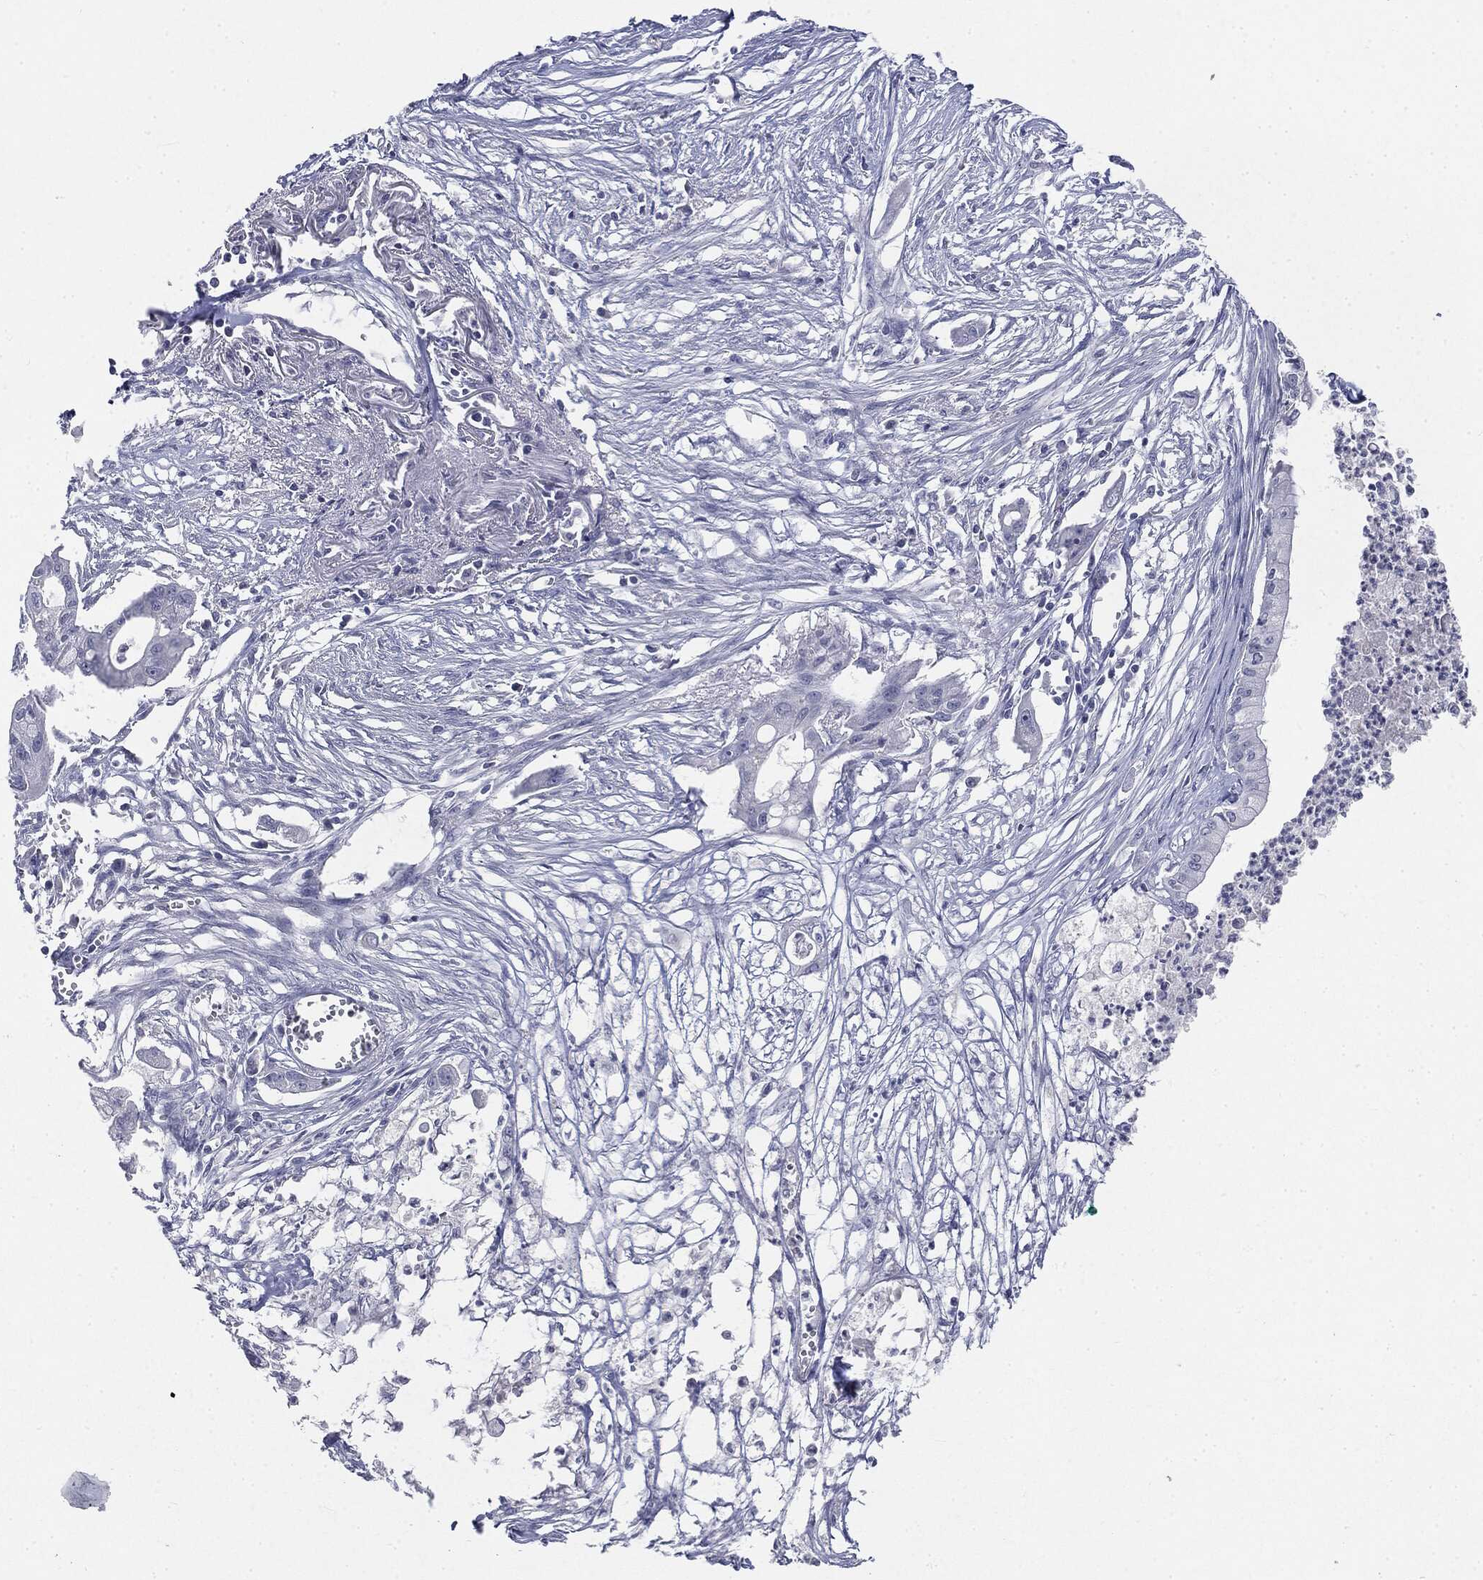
{"staining": {"intensity": "negative", "quantity": "none", "location": "none"}, "tissue": "pancreatic cancer", "cell_type": "Tumor cells", "image_type": "cancer", "snomed": [{"axis": "morphology", "description": "Normal tissue, NOS"}, {"axis": "morphology", "description": "Adenocarcinoma, NOS"}, {"axis": "topography", "description": "Pancreas"}], "caption": "Tumor cells are negative for protein expression in human pancreatic cancer (adenocarcinoma). Nuclei are stained in blue.", "gene": "CGB1", "patient": {"sex": "female", "age": 58}}